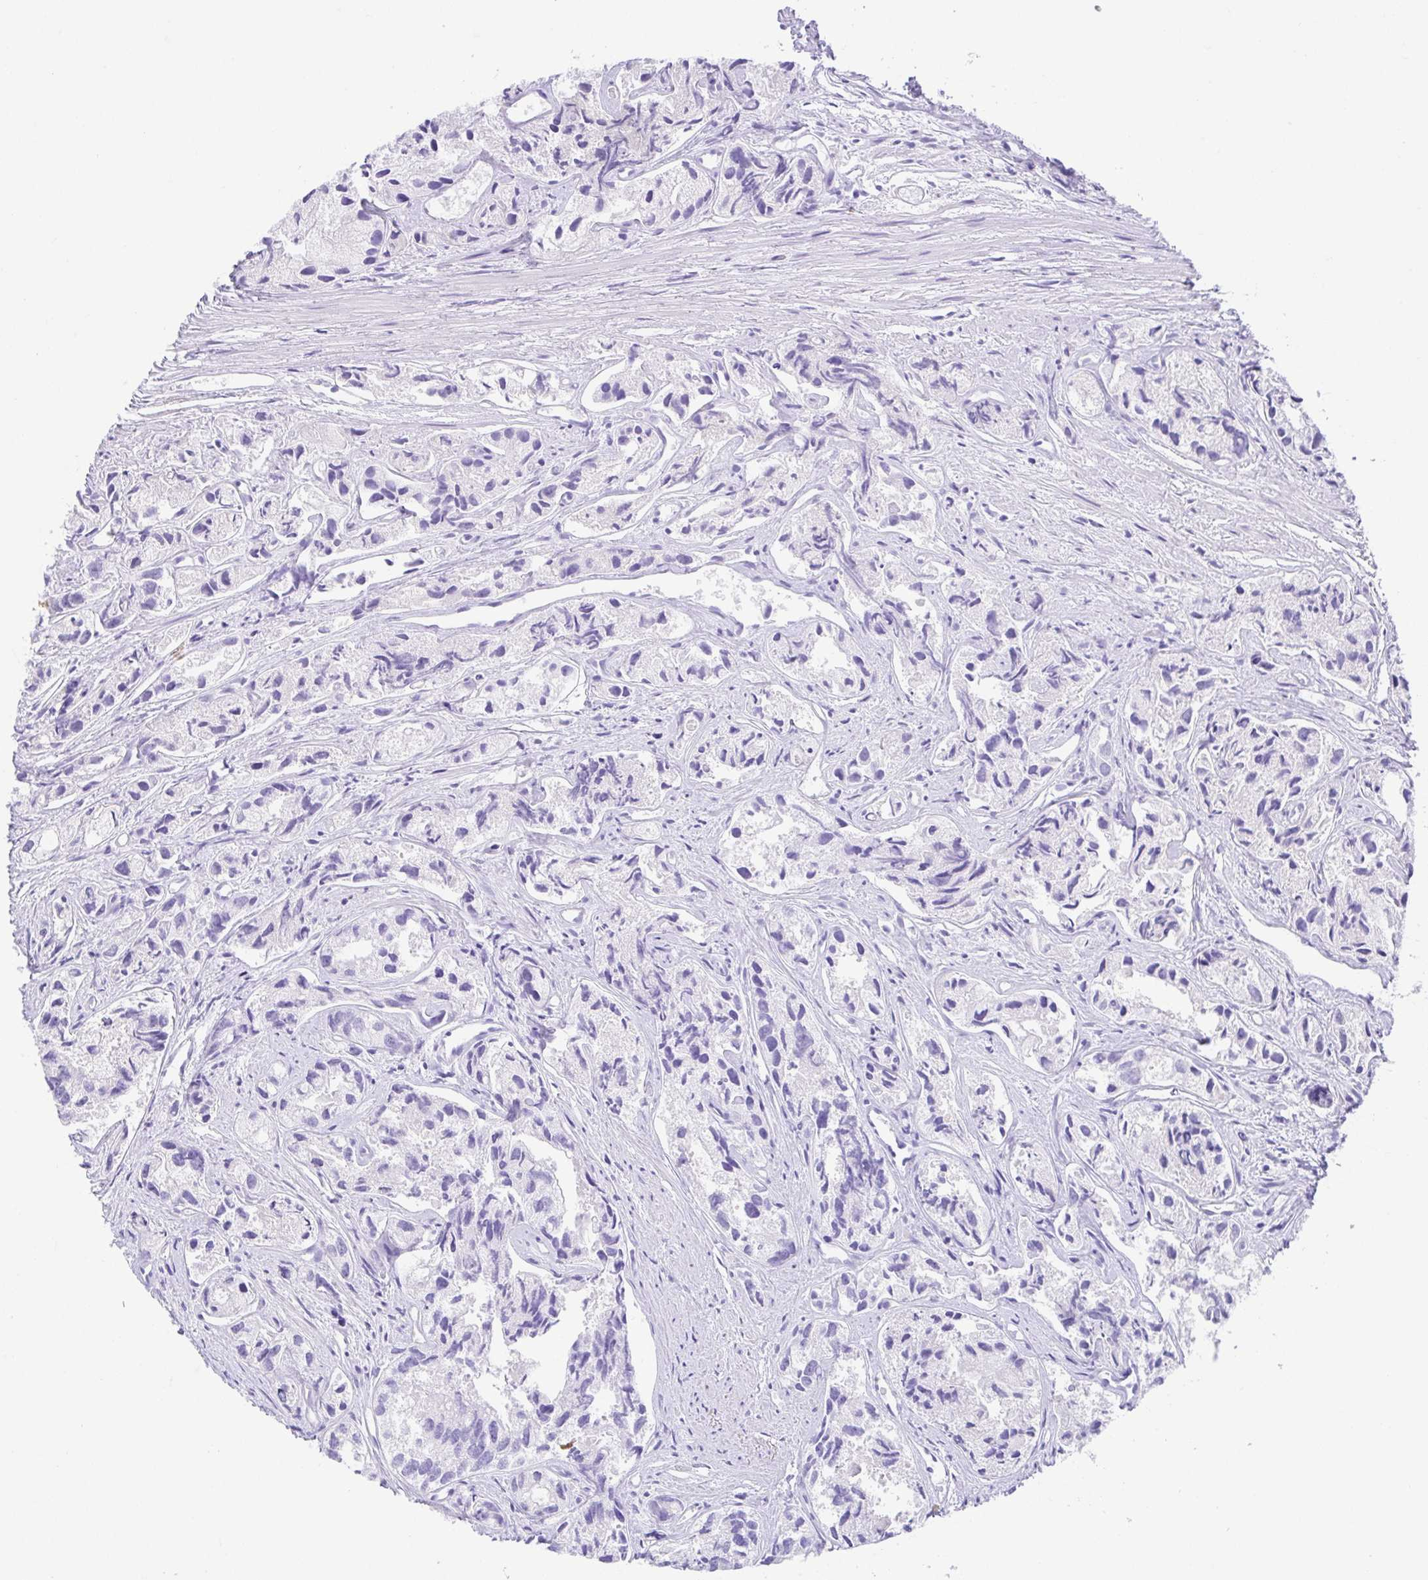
{"staining": {"intensity": "negative", "quantity": "none", "location": "none"}, "tissue": "prostate cancer", "cell_type": "Tumor cells", "image_type": "cancer", "snomed": [{"axis": "morphology", "description": "Adenocarcinoma, High grade"}, {"axis": "topography", "description": "Prostate"}], "caption": "Protein analysis of prostate adenocarcinoma (high-grade) reveals no significant positivity in tumor cells. (Brightfield microscopy of DAB (3,3'-diaminobenzidine) immunohistochemistry (IHC) at high magnification).", "gene": "LUZP4", "patient": {"sex": "male", "age": 84}}